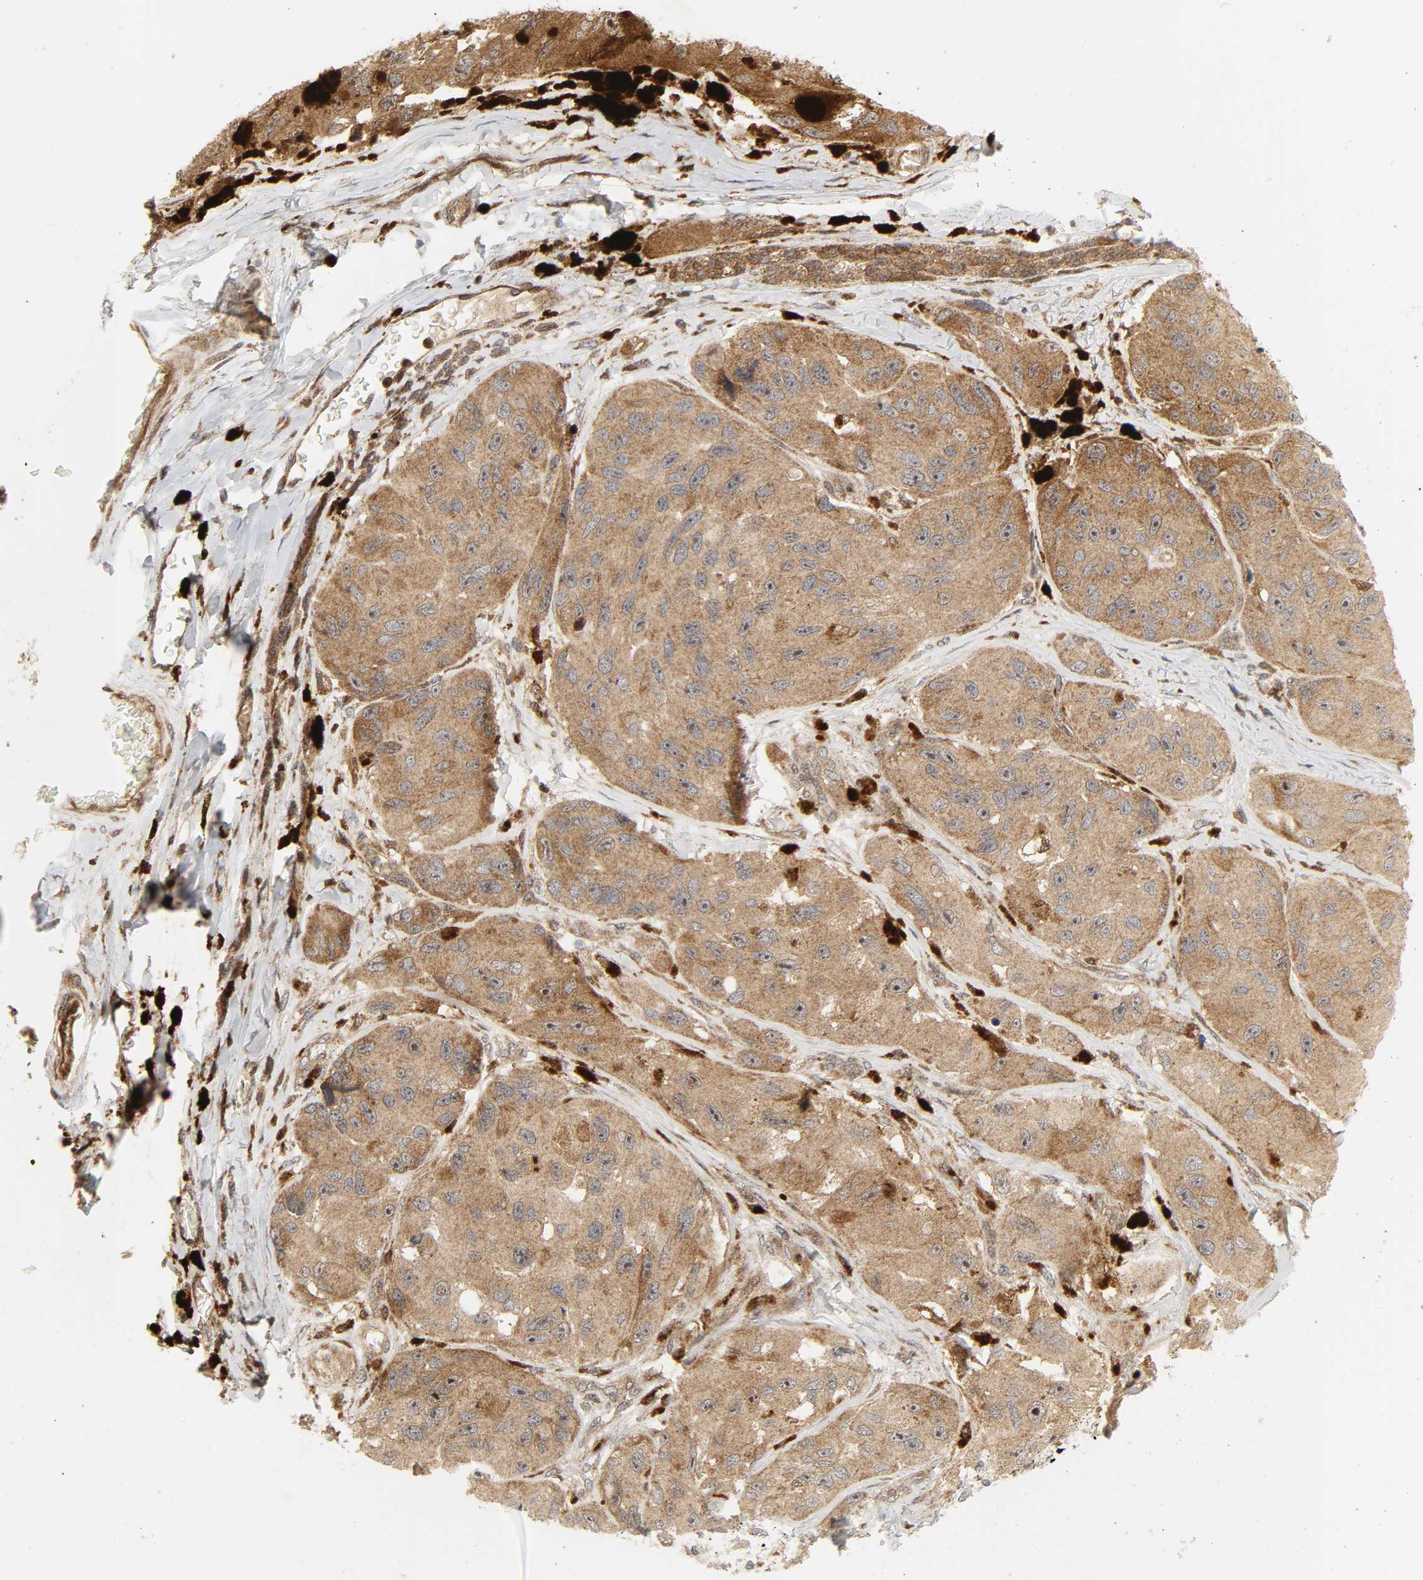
{"staining": {"intensity": "moderate", "quantity": ">75%", "location": "cytoplasmic/membranous"}, "tissue": "melanoma", "cell_type": "Tumor cells", "image_type": "cancer", "snomed": [{"axis": "morphology", "description": "Malignant melanoma, NOS"}, {"axis": "topography", "description": "Skin"}], "caption": "Melanoma tissue reveals moderate cytoplasmic/membranous expression in about >75% of tumor cells, visualized by immunohistochemistry.", "gene": "CHUK", "patient": {"sex": "female", "age": 73}}